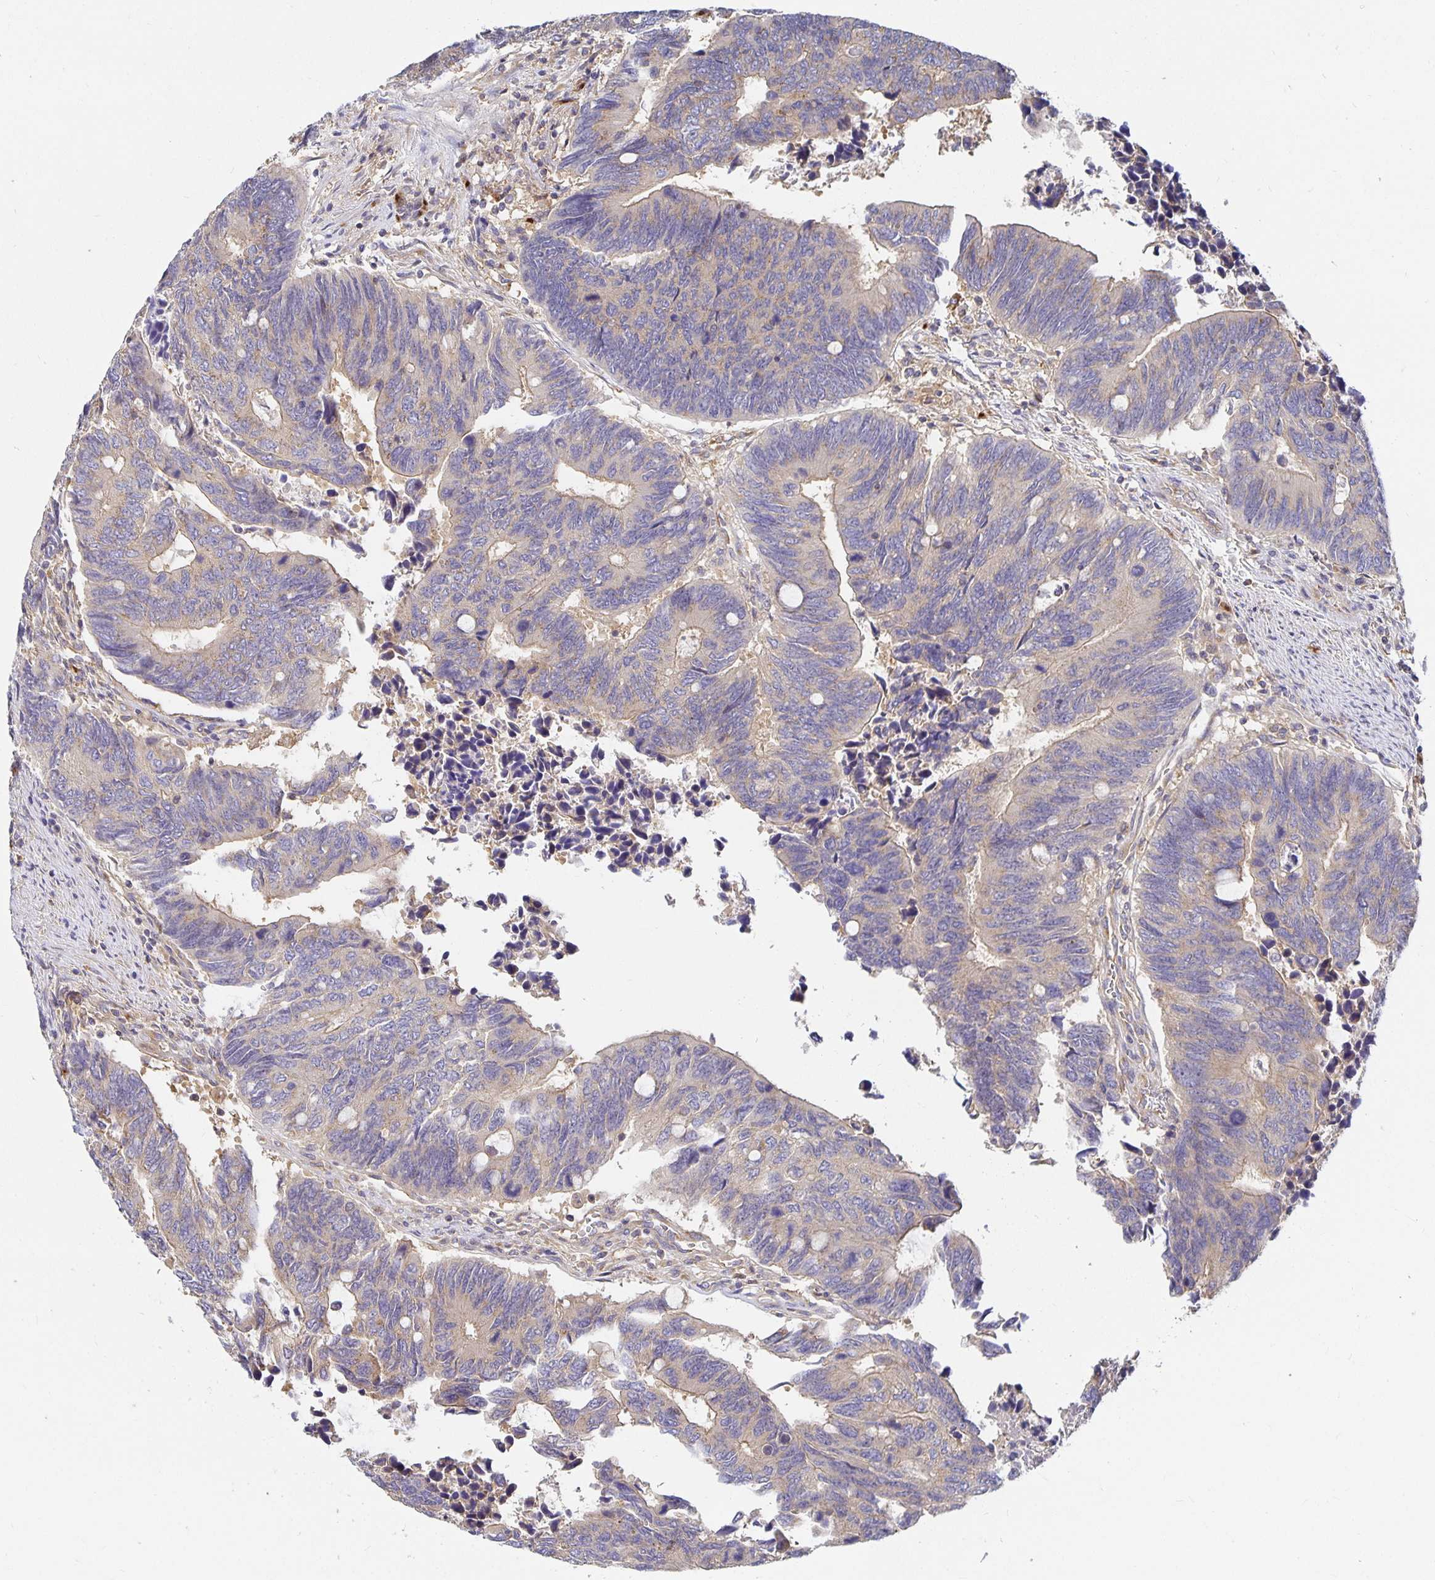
{"staining": {"intensity": "weak", "quantity": "<25%", "location": "cytoplasmic/membranous"}, "tissue": "colorectal cancer", "cell_type": "Tumor cells", "image_type": "cancer", "snomed": [{"axis": "morphology", "description": "Adenocarcinoma, NOS"}, {"axis": "topography", "description": "Colon"}], "caption": "The photomicrograph displays no significant expression in tumor cells of colorectal adenocarcinoma. (DAB IHC with hematoxylin counter stain).", "gene": "USO1", "patient": {"sex": "male", "age": 87}}